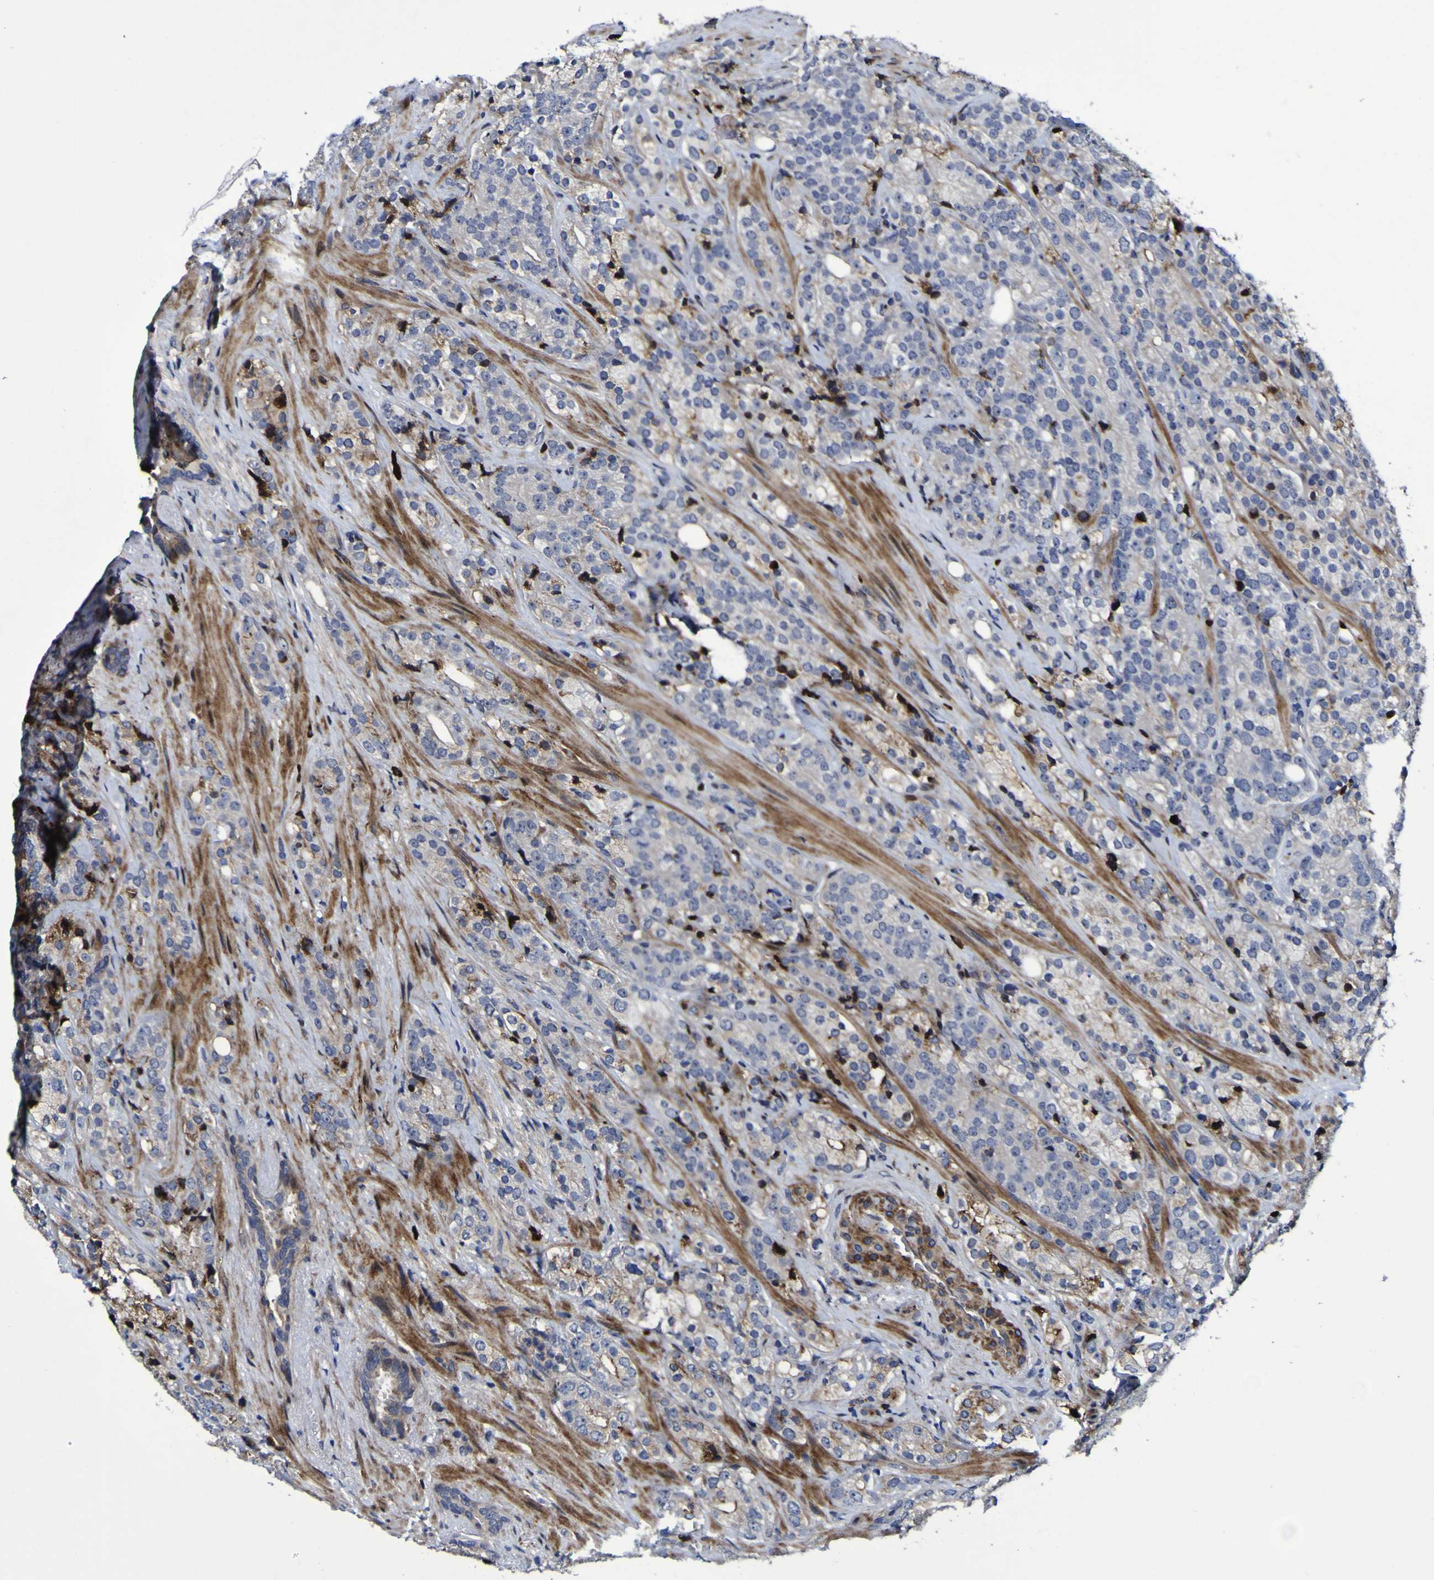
{"staining": {"intensity": "negative", "quantity": "none", "location": "none"}, "tissue": "prostate cancer", "cell_type": "Tumor cells", "image_type": "cancer", "snomed": [{"axis": "morphology", "description": "Adenocarcinoma, High grade"}, {"axis": "topography", "description": "Prostate"}], "caption": "Immunohistochemistry histopathology image of high-grade adenocarcinoma (prostate) stained for a protein (brown), which demonstrates no positivity in tumor cells.", "gene": "MGLL", "patient": {"sex": "male", "age": 71}}